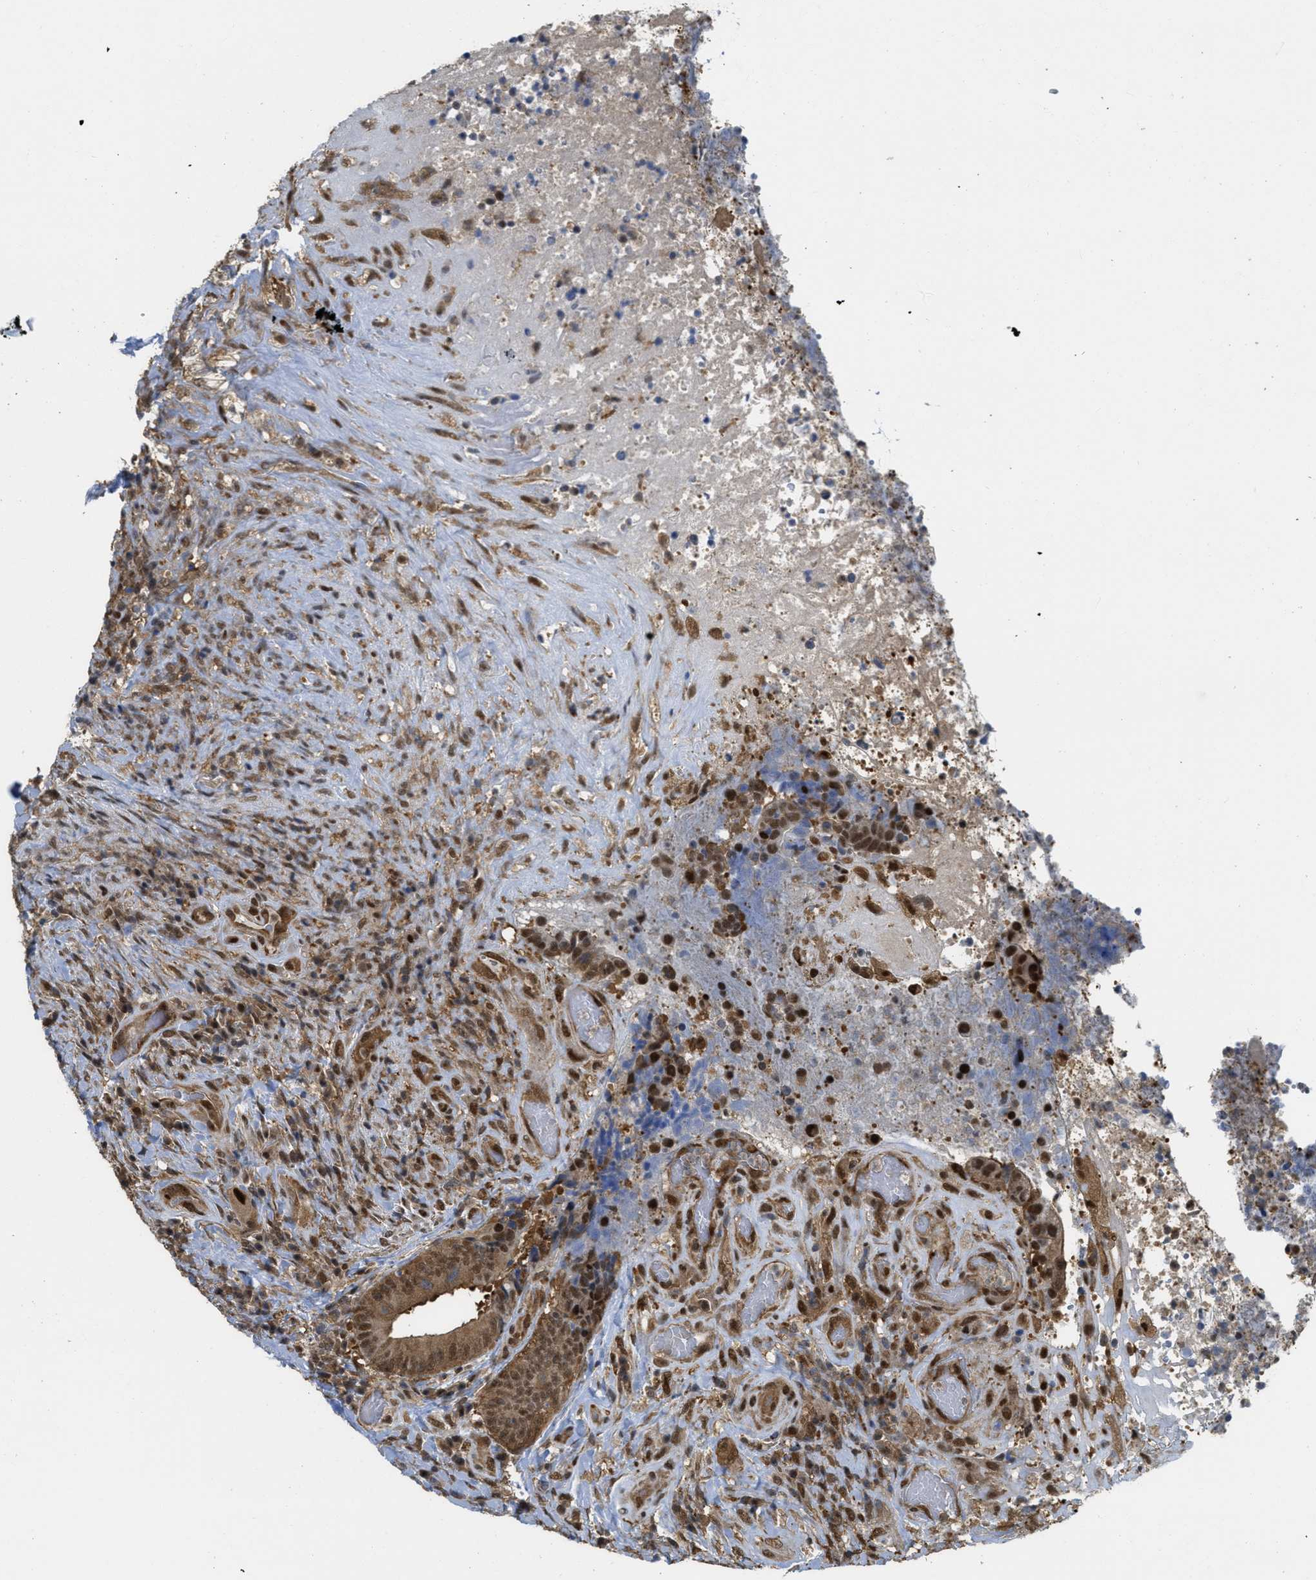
{"staining": {"intensity": "moderate", "quantity": ">75%", "location": "cytoplasmic/membranous,nuclear"}, "tissue": "colorectal cancer", "cell_type": "Tumor cells", "image_type": "cancer", "snomed": [{"axis": "morphology", "description": "Adenocarcinoma, NOS"}, {"axis": "topography", "description": "Rectum"}], "caption": "Protein expression analysis of adenocarcinoma (colorectal) reveals moderate cytoplasmic/membranous and nuclear positivity in approximately >75% of tumor cells.", "gene": "PSMC5", "patient": {"sex": "male", "age": 72}}